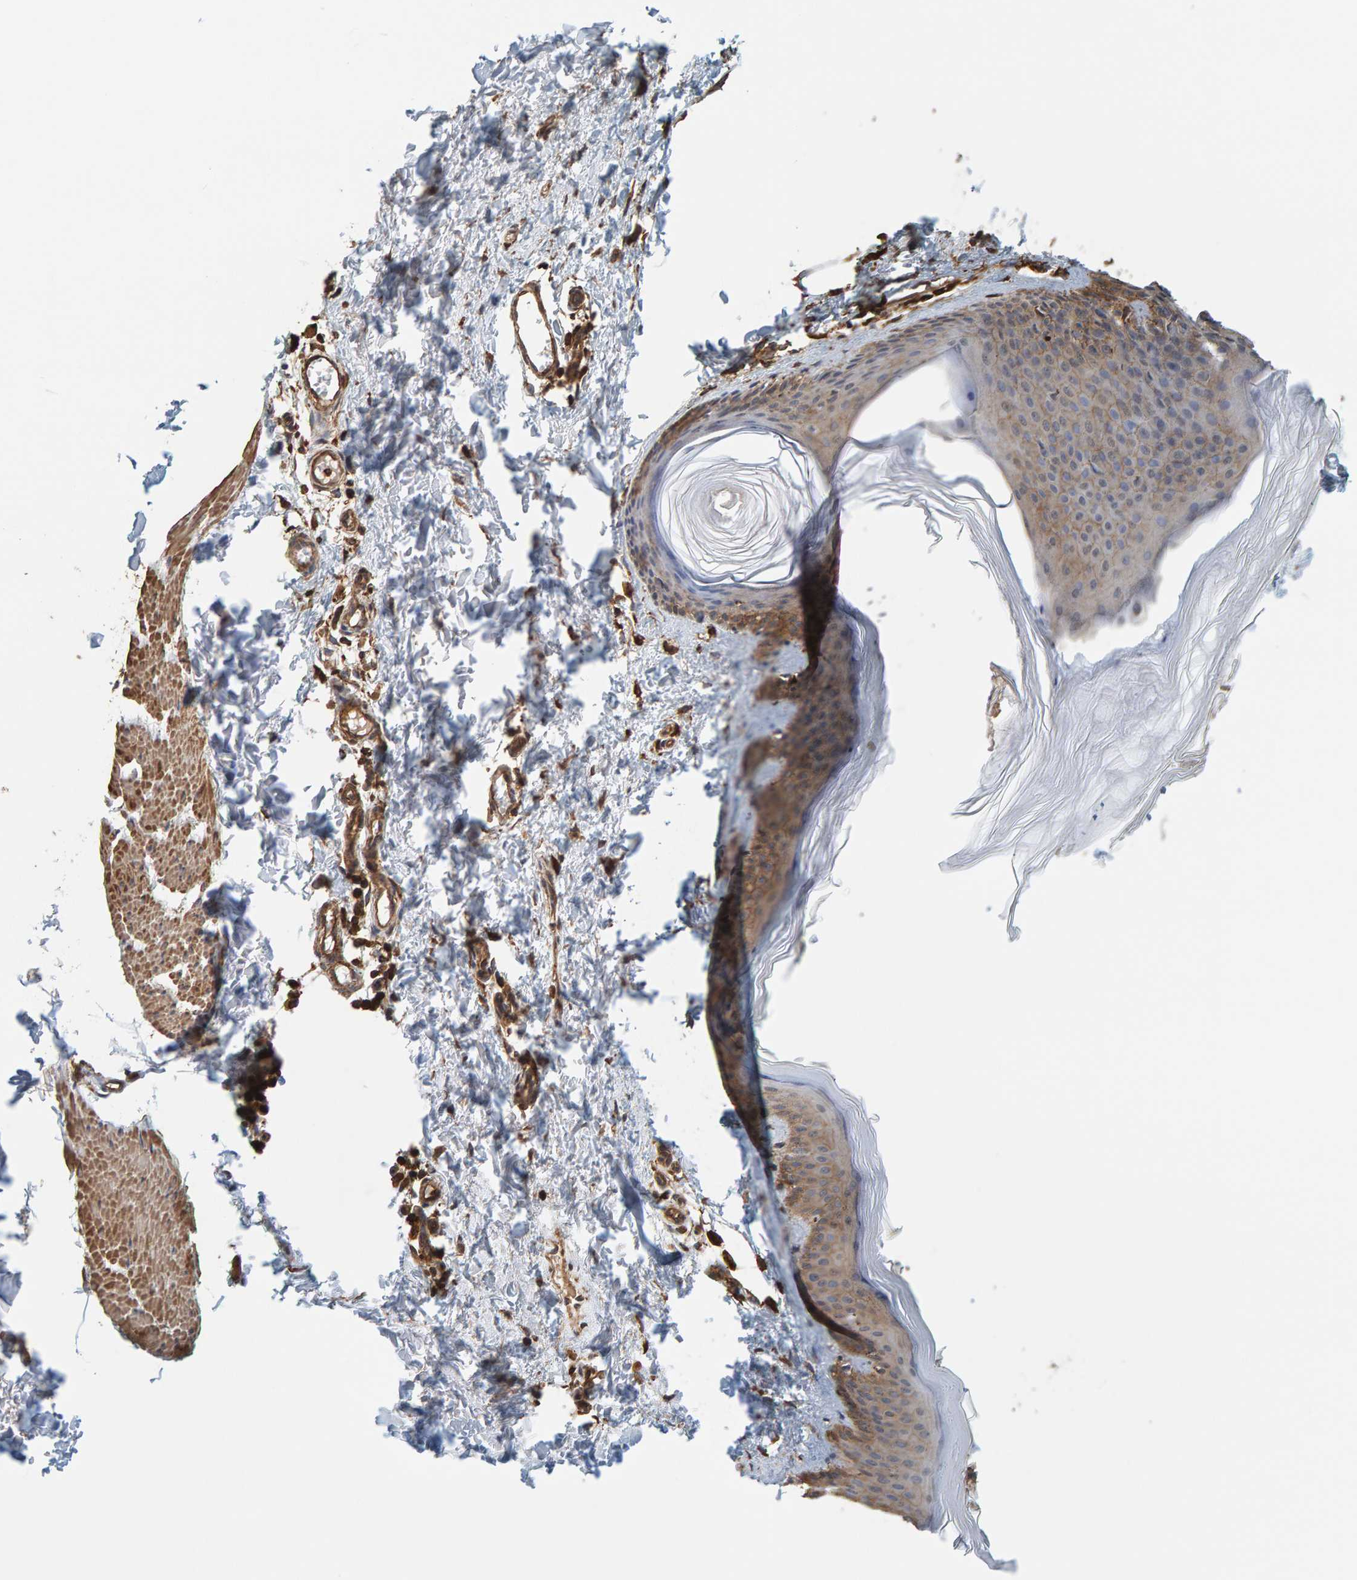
{"staining": {"intensity": "moderate", "quantity": ">75%", "location": "cytoplasmic/membranous"}, "tissue": "skin", "cell_type": "Fibroblasts", "image_type": "normal", "snomed": [{"axis": "morphology", "description": "Normal tissue, NOS"}, {"axis": "topography", "description": "Skin"}], "caption": "Protein staining displays moderate cytoplasmic/membranous expression in approximately >75% of fibroblasts in benign skin. The protein of interest is shown in brown color, while the nuclei are stained blue.", "gene": "PLA2G3", "patient": {"sex": "female", "age": 27}}